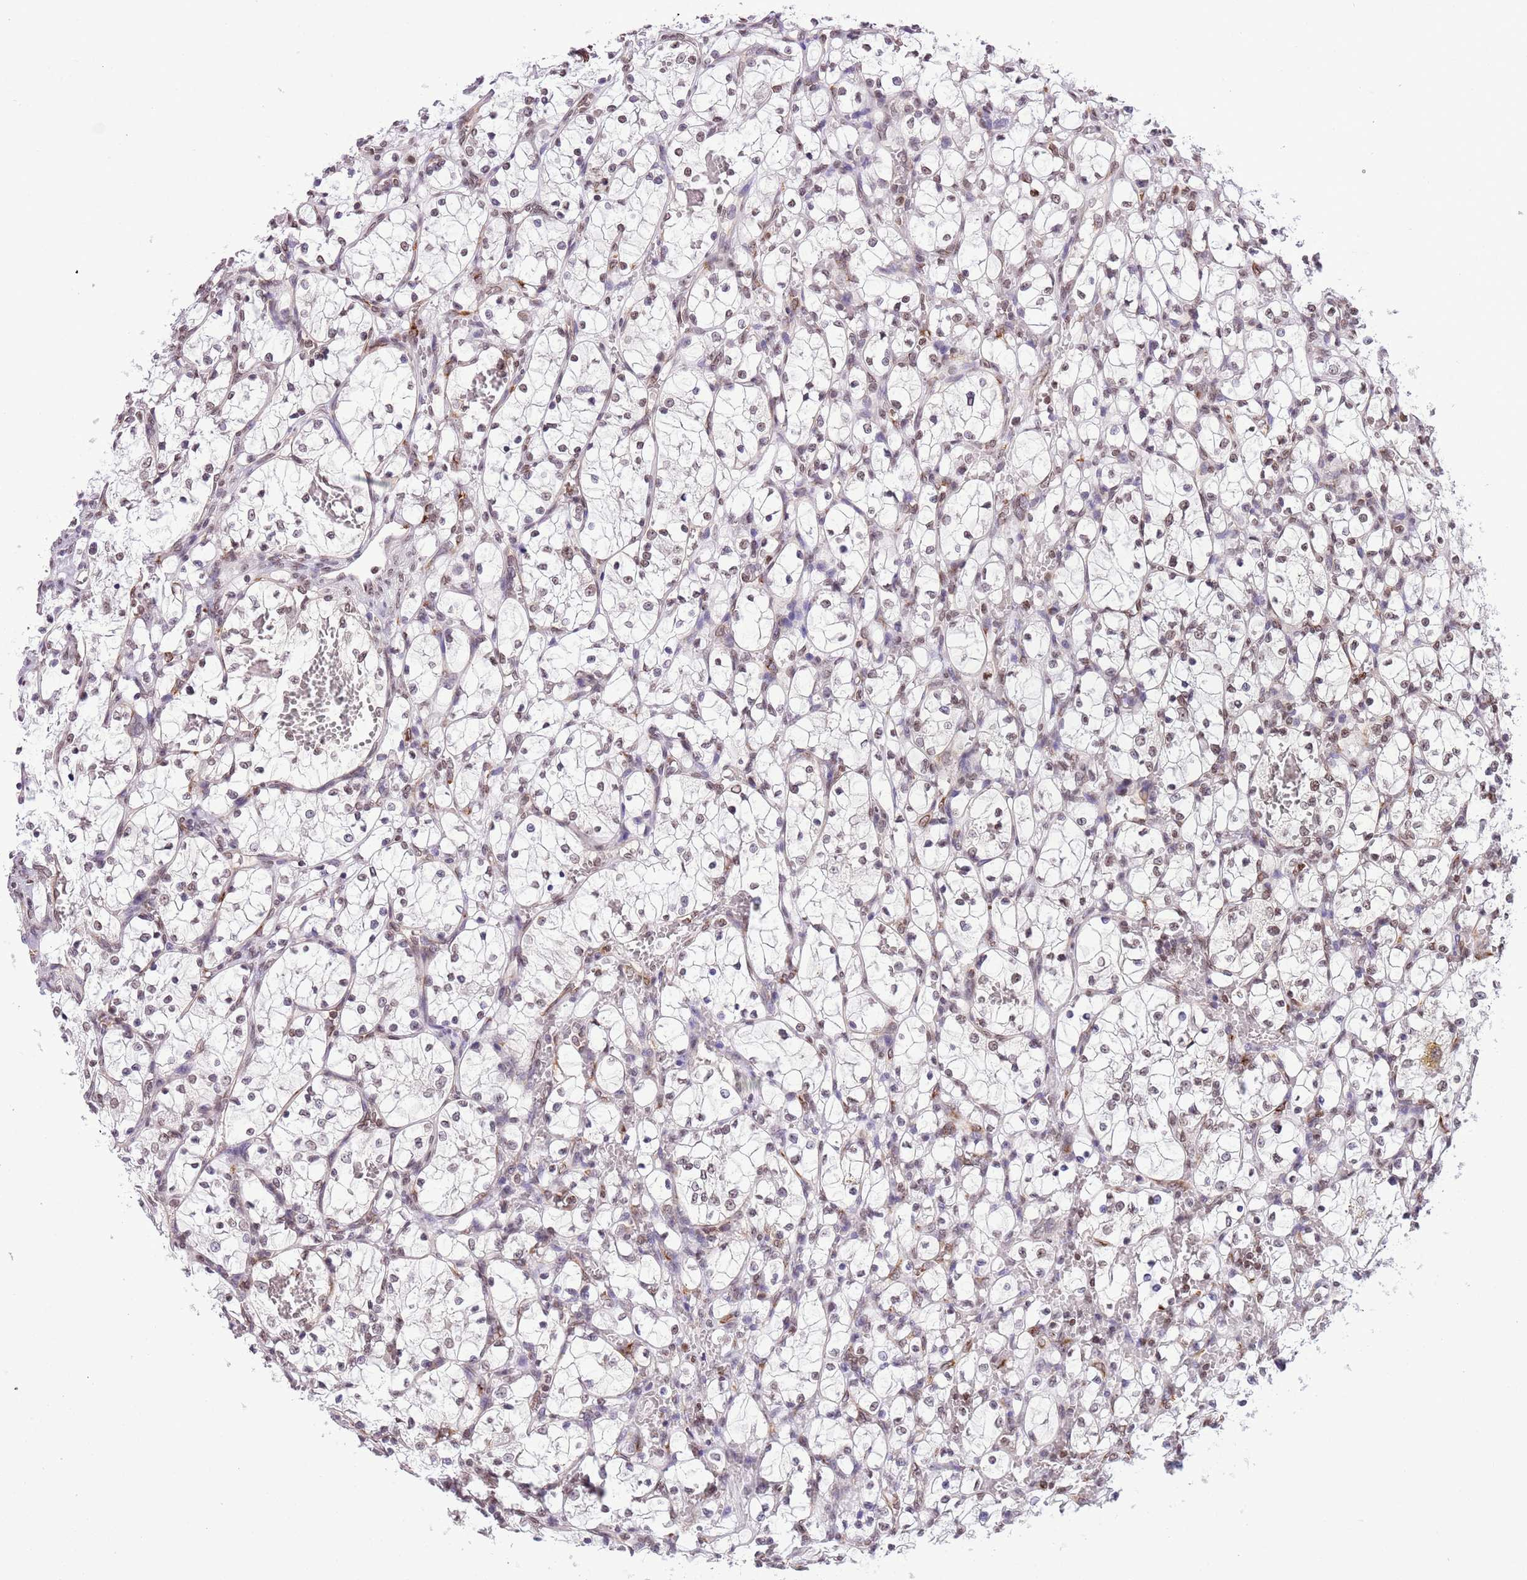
{"staining": {"intensity": "weak", "quantity": "25%-75%", "location": "nuclear"}, "tissue": "renal cancer", "cell_type": "Tumor cells", "image_type": "cancer", "snomed": [{"axis": "morphology", "description": "Adenocarcinoma, NOS"}, {"axis": "topography", "description": "Kidney"}], "caption": "Weak nuclear protein positivity is present in about 25%-75% of tumor cells in adenocarcinoma (renal). (DAB (3,3'-diaminobenzidine) IHC, brown staining for protein, blue staining for nuclei).", "gene": "NRIP1", "patient": {"sex": "female", "age": 69}}